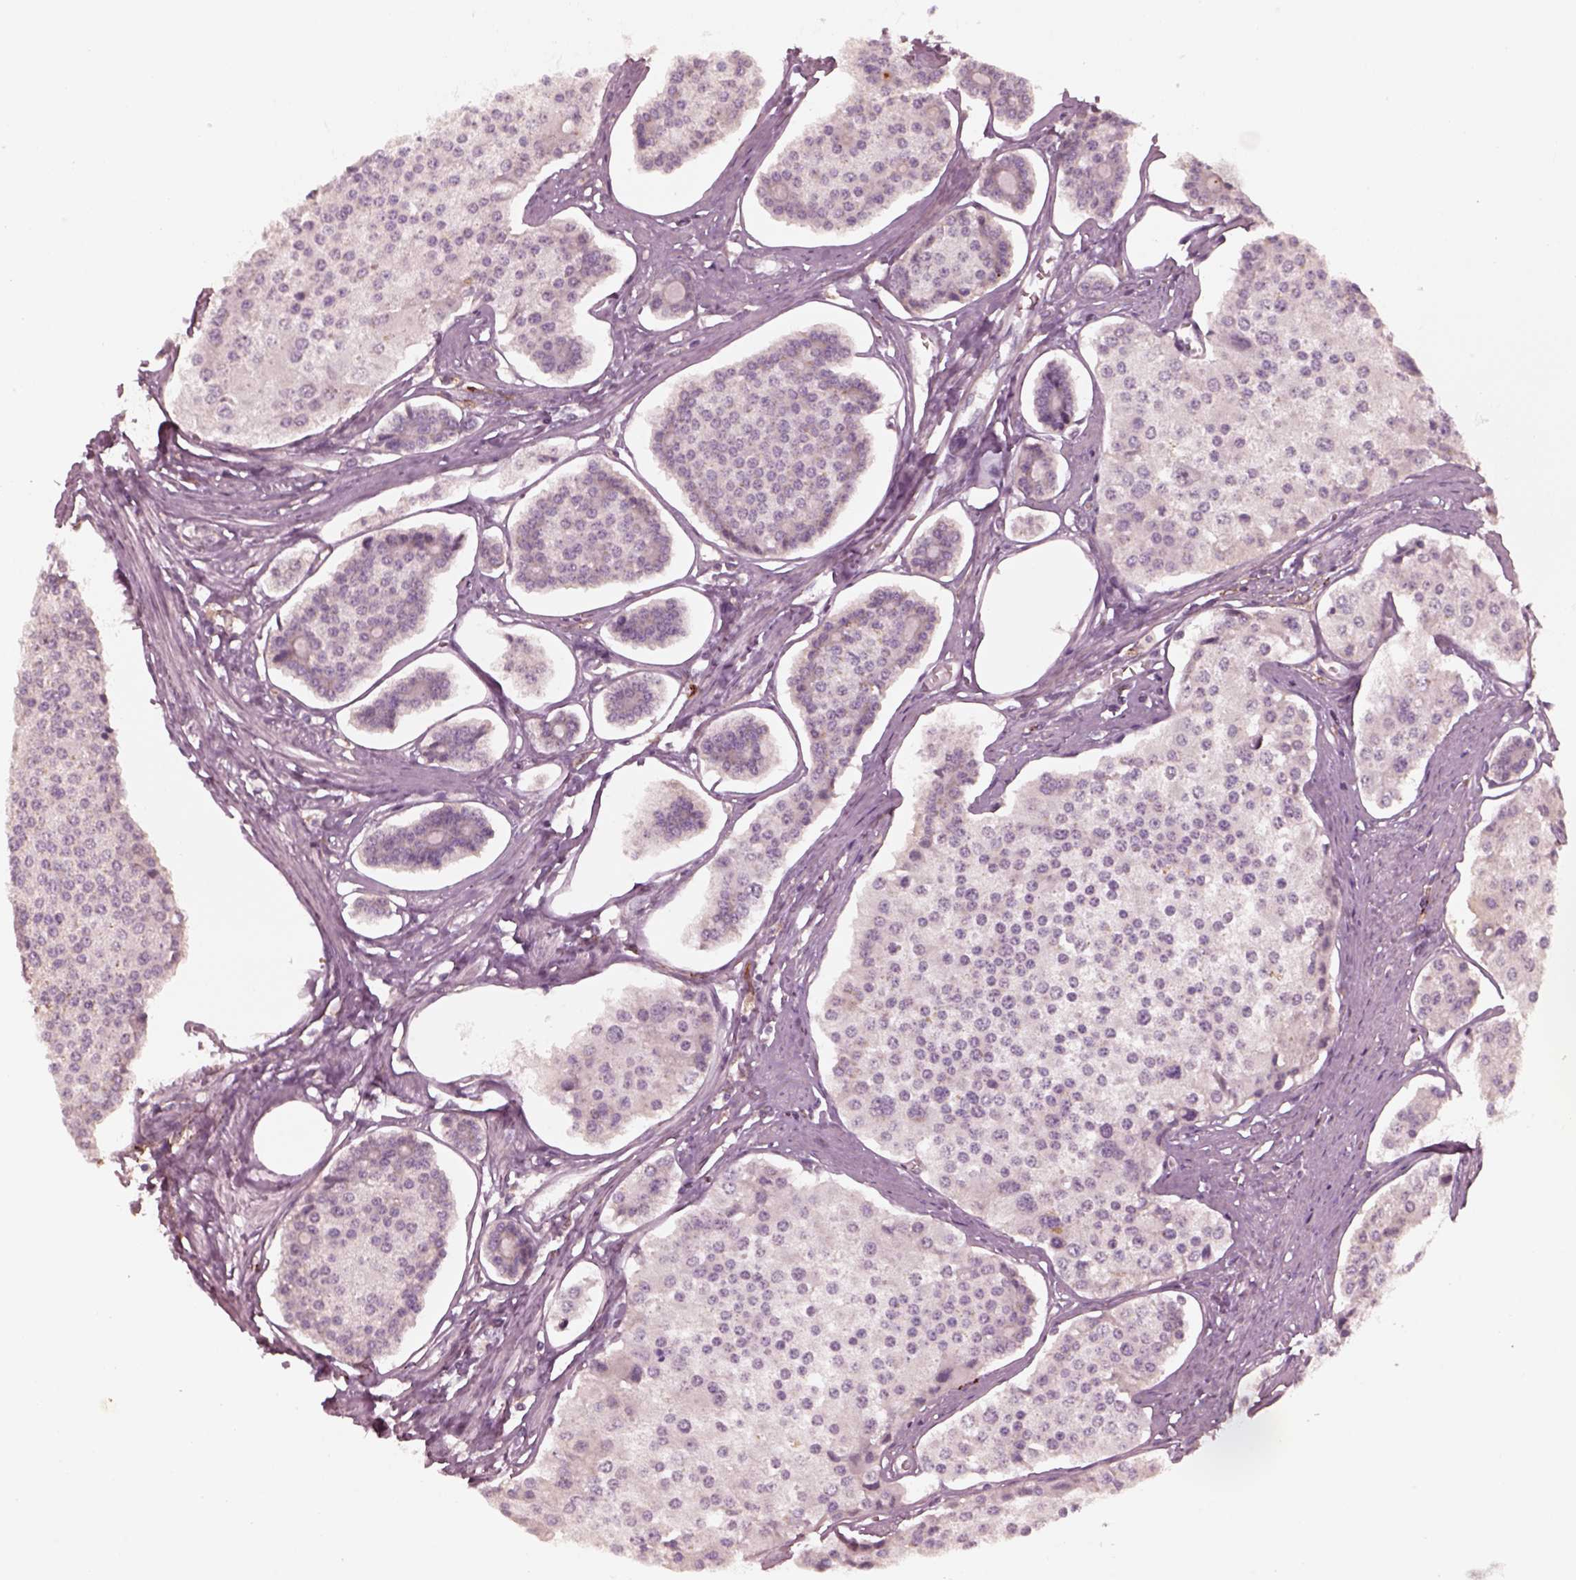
{"staining": {"intensity": "negative", "quantity": "none", "location": "none"}, "tissue": "carcinoid", "cell_type": "Tumor cells", "image_type": "cancer", "snomed": [{"axis": "morphology", "description": "Carcinoid, malignant, NOS"}, {"axis": "topography", "description": "Small intestine"}], "caption": "The micrograph demonstrates no significant staining in tumor cells of carcinoid. (DAB IHC, high magnification).", "gene": "VWA5B1", "patient": {"sex": "female", "age": 65}}